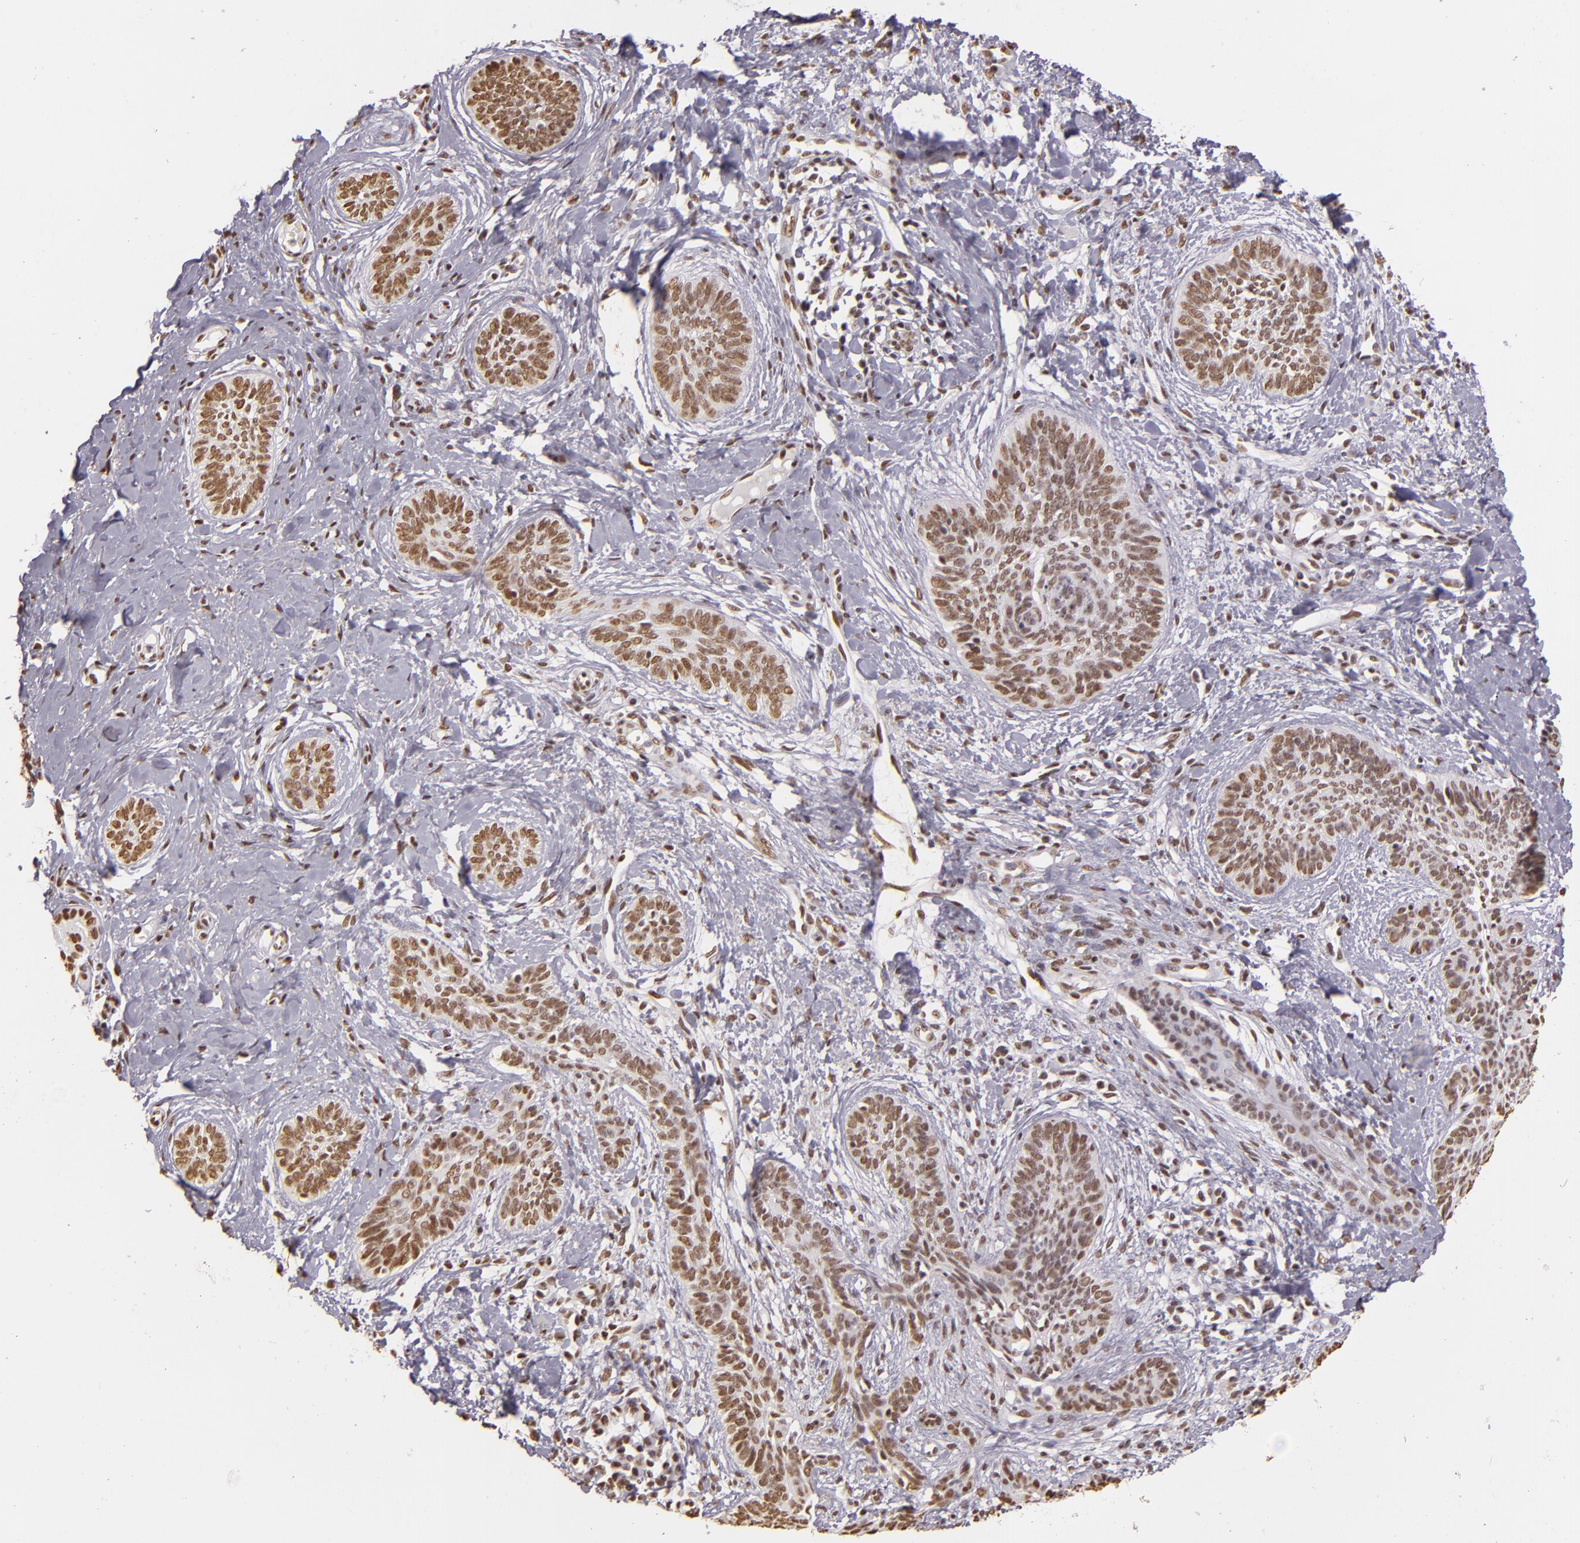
{"staining": {"intensity": "weak", "quantity": "25%-75%", "location": "nuclear"}, "tissue": "skin cancer", "cell_type": "Tumor cells", "image_type": "cancer", "snomed": [{"axis": "morphology", "description": "Basal cell carcinoma"}, {"axis": "topography", "description": "Skin"}], "caption": "A low amount of weak nuclear staining is present in approximately 25%-75% of tumor cells in basal cell carcinoma (skin) tissue.", "gene": "PAPOLA", "patient": {"sex": "female", "age": 81}}